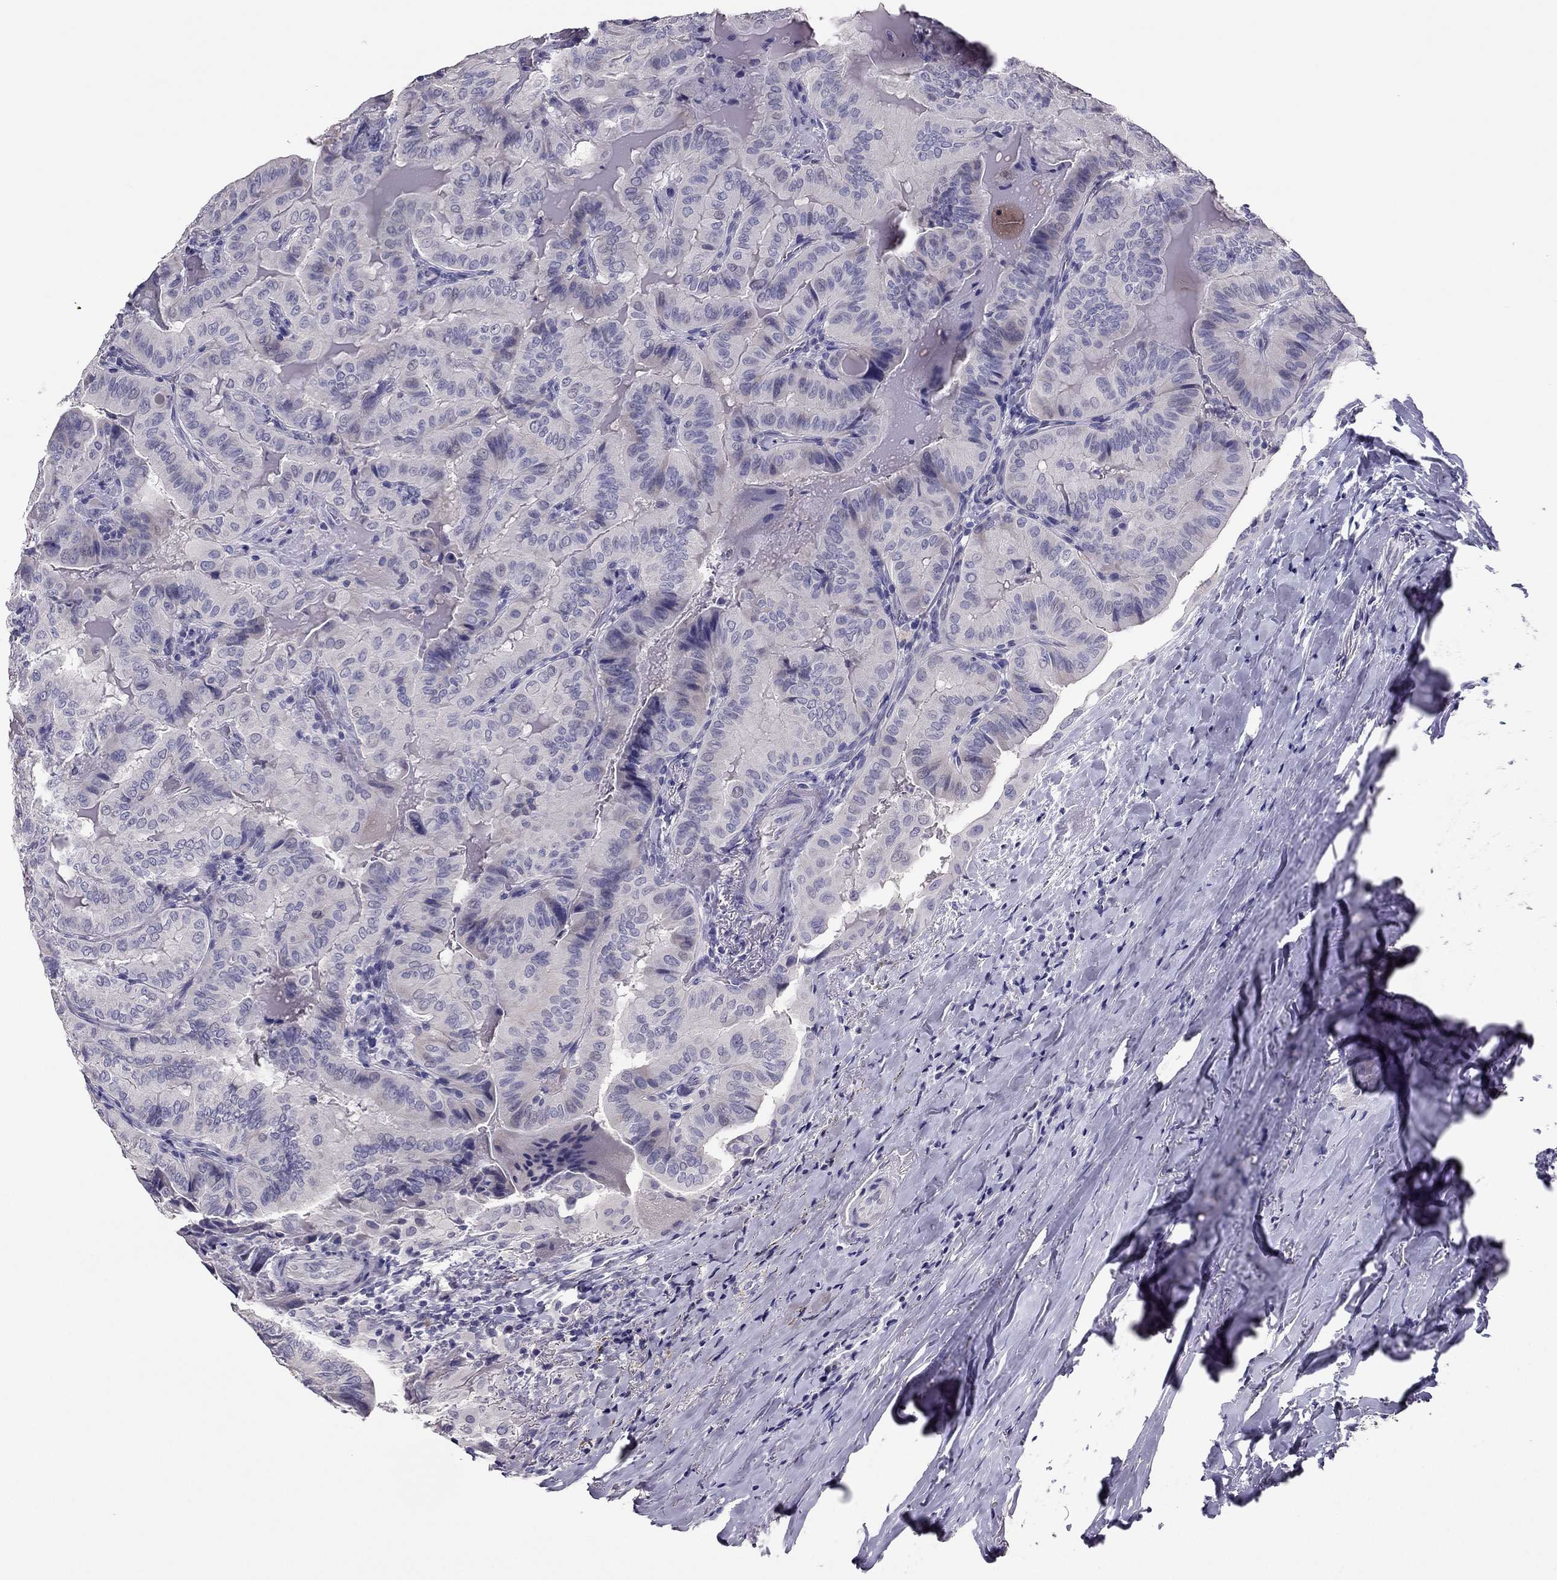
{"staining": {"intensity": "negative", "quantity": "none", "location": "none"}, "tissue": "thyroid cancer", "cell_type": "Tumor cells", "image_type": "cancer", "snomed": [{"axis": "morphology", "description": "Papillary adenocarcinoma, NOS"}, {"axis": "topography", "description": "Thyroid gland"}], "caption": "High magnification brightfield microscopy of thyroid cancer (papillary adenocarcinoma) stained with DAB (brown) and counterstained with hematoxylin (blue): tumor cells show no significant positivity. (DAB IHC with hematoxylin counter stain).", "gene": "RHO", "patient": {"sex": "female", "age": 68}}